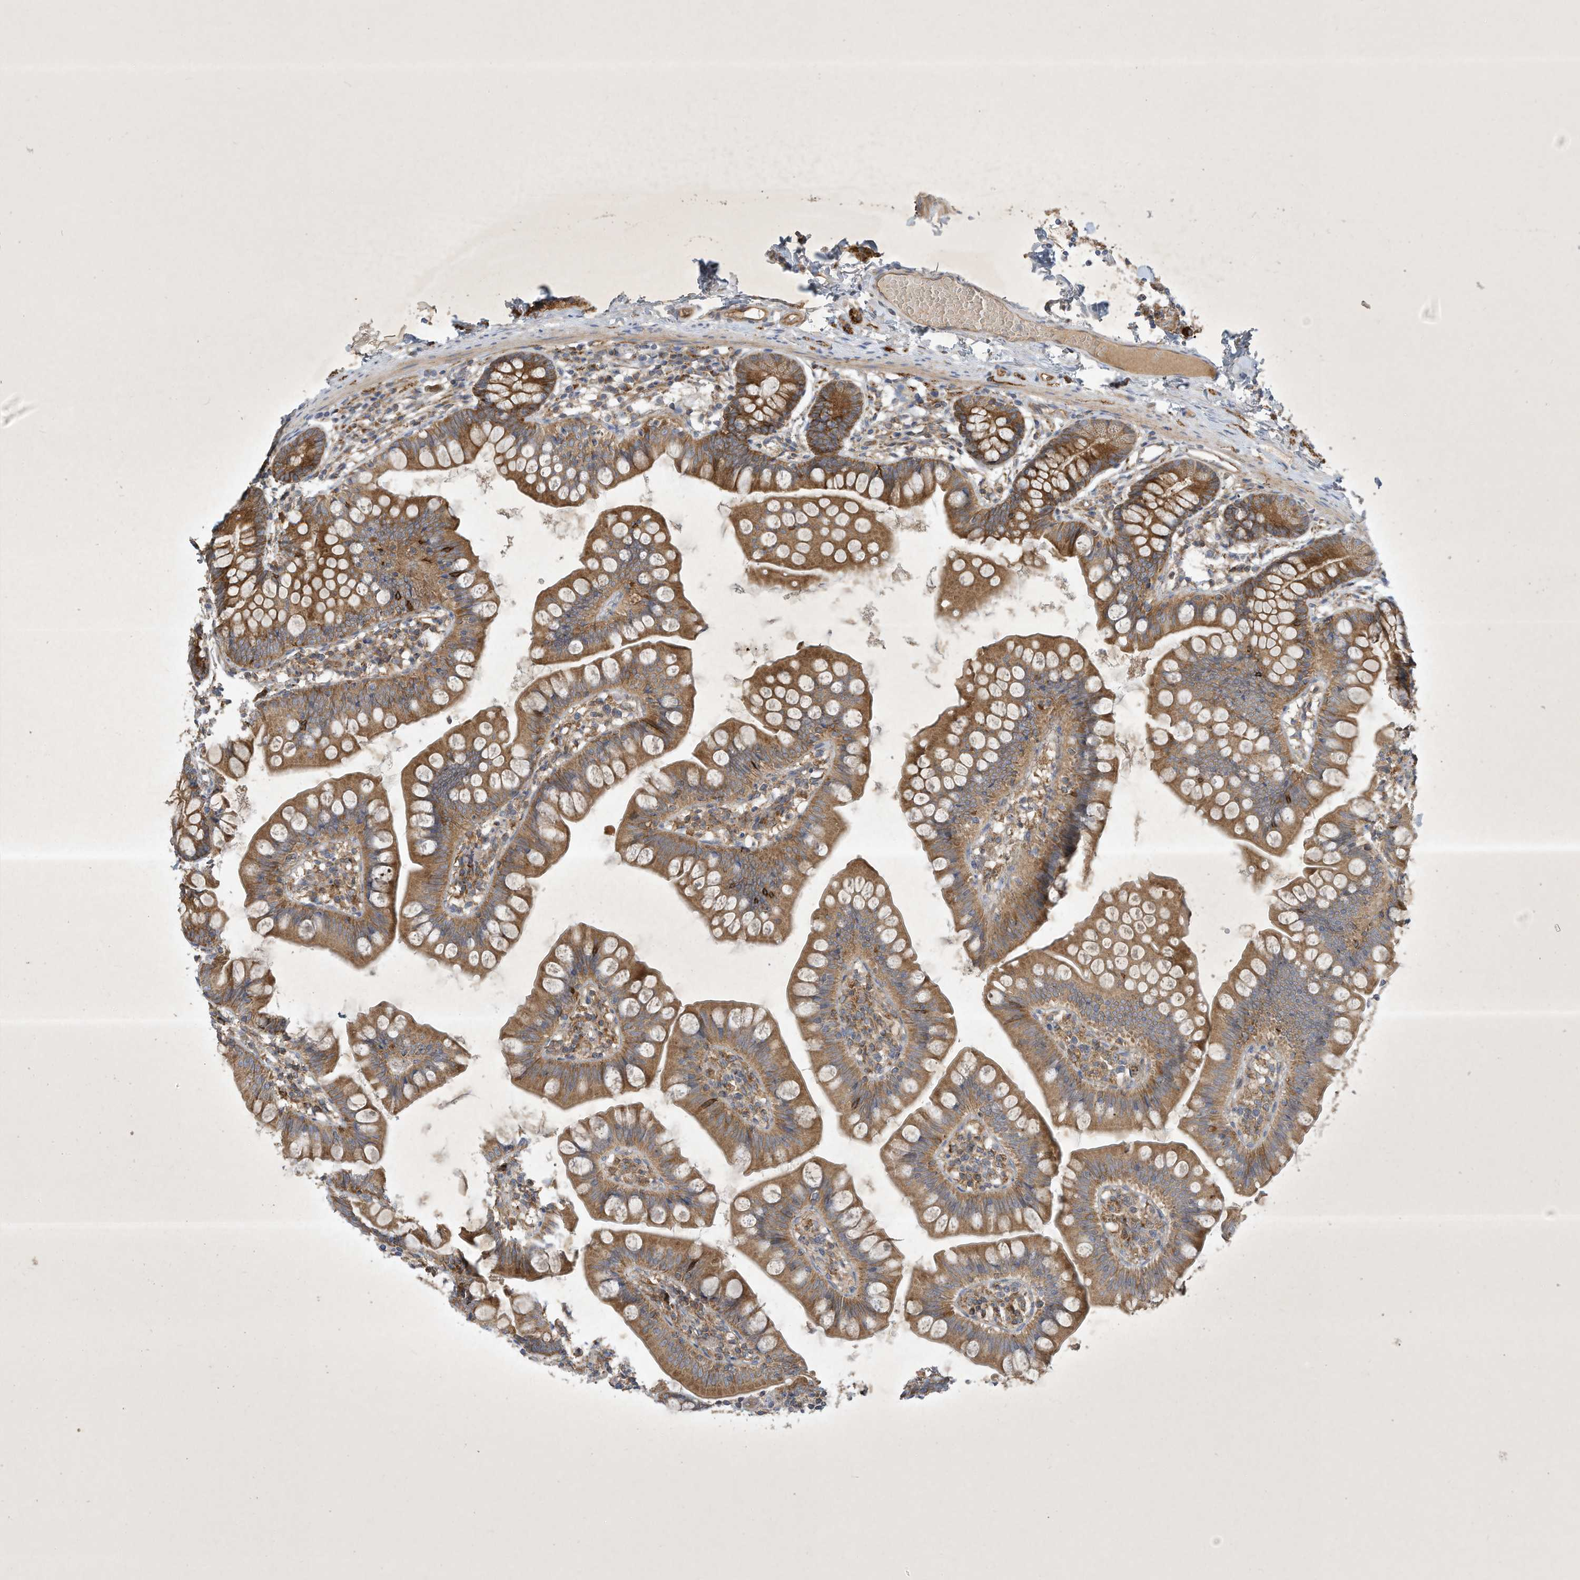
{"staining": {"intensity": "moderate", "quantity": ">75%", "location": "cytoplasmic/membranous"}, "tissue": "small intestine", "cell_type": "Glandular cells", "image_type": "normal", "snomed": [{"axis": "morphology", "description": "Normal tissue, NOS"}, {"axis": "topography", "description": "Small intestine"}], "caption": "Immunohistochemical staining of benign small intestine demonstrates moderate cytoplasmic/membranous protein positivity in approximately >75% of glandular cells. (Brightfield microscopy of DAB IHC at high magnification).", "gene": "SYNJ2", "patient": {"sex": "male", "age": 7}}